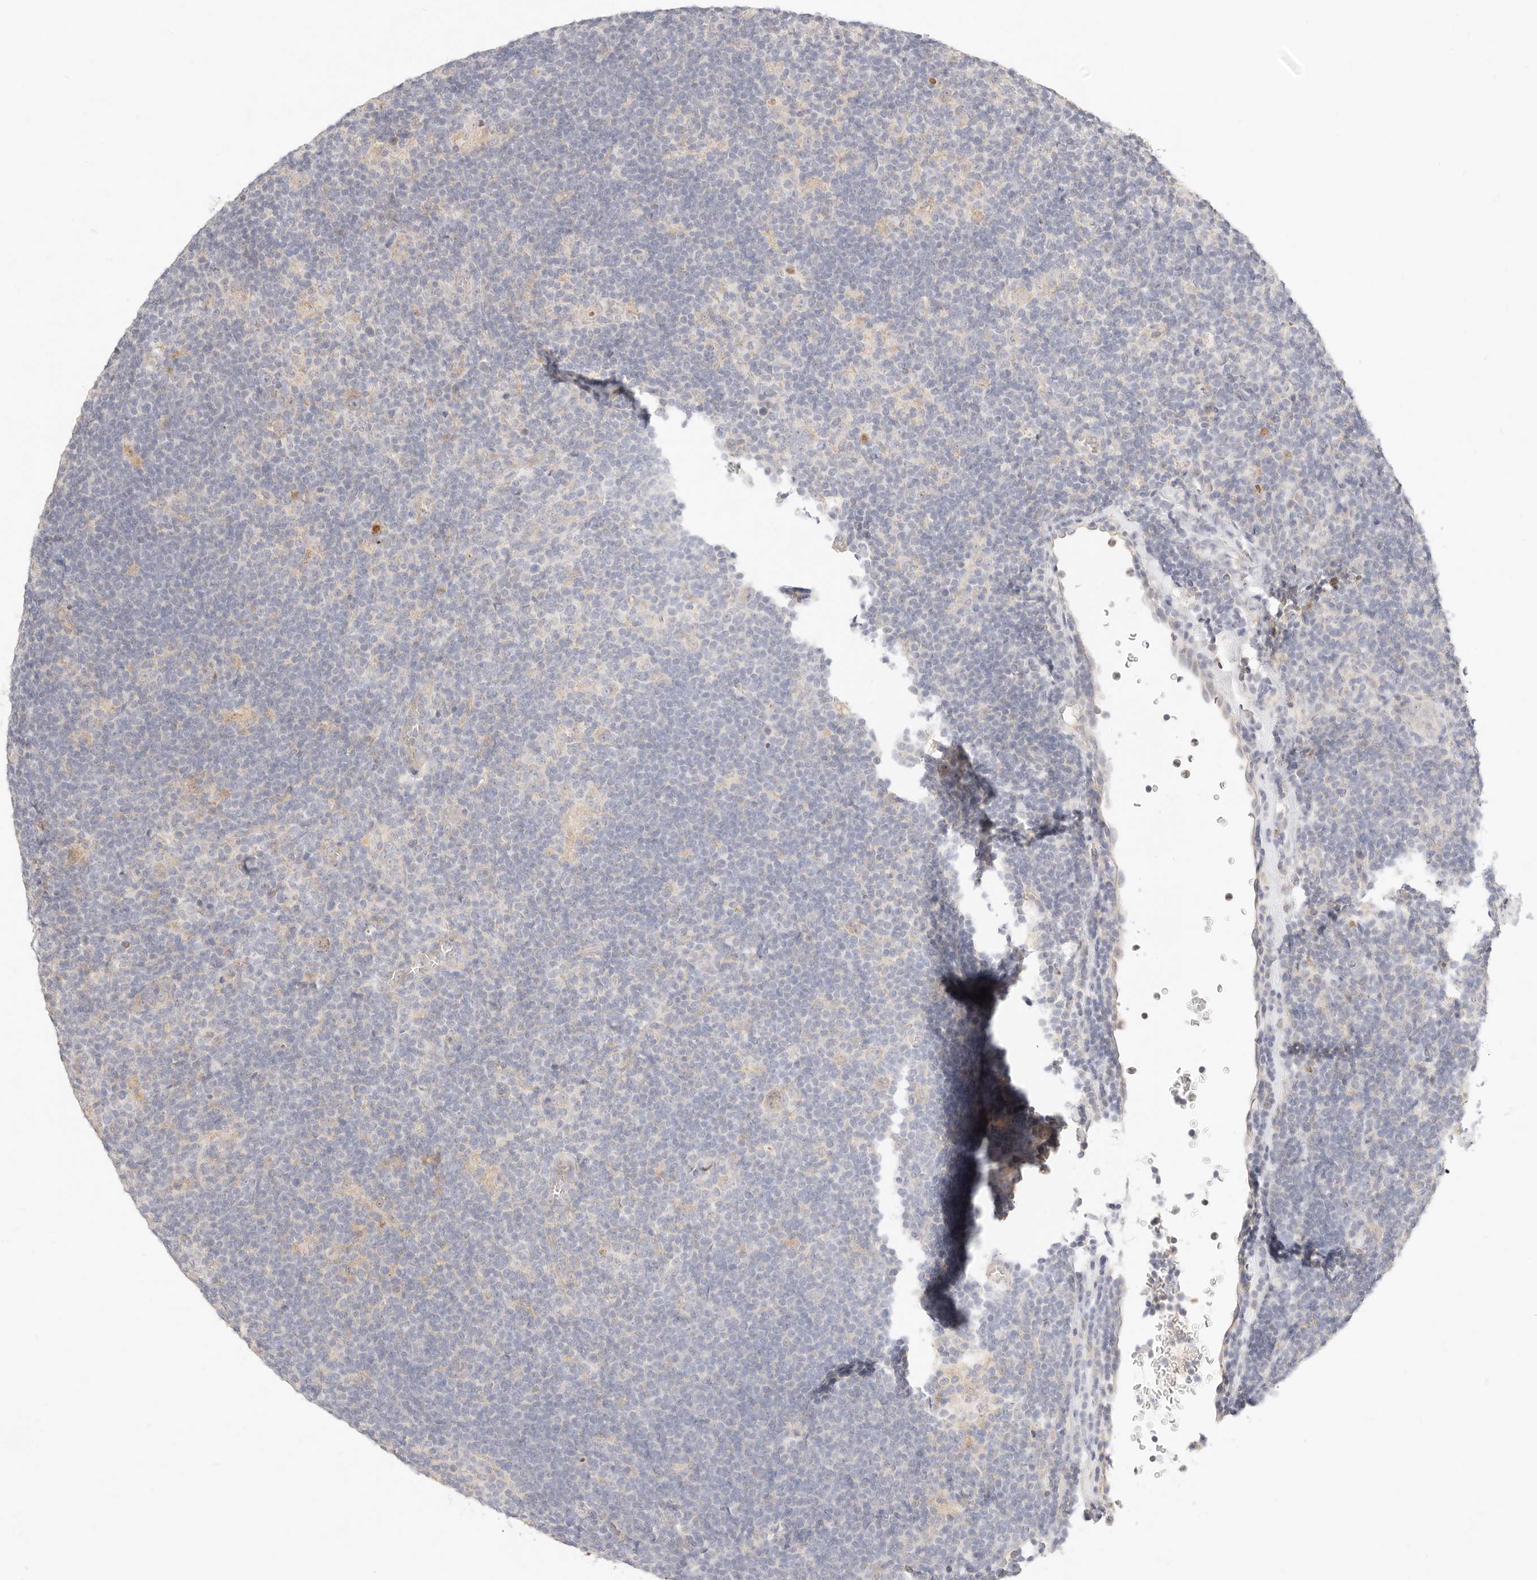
{"staining": {"intensity": "negative", "quantity": "none", "location": "none"}, "tissue": "lymphoma", "cell_type": "Tumor cells", "image_type": "cancer", "snomed": [{"axis": "morphology", "description": "Hodgkin's disease, NOS"}, {"axis": "topography", "description": "Lymph node"}], "caption": "This photomicrograph is of Hodgkin's disease stained with IHC to label a protein in brown with the nuclei are counter-stained blue. There is no positivity in tumor cells. (Immunohistochemistry (ihc), brightfield microscopy, high magnification).", "gene": "ACOX1", "patient": {"sex": "female", "age": 57}}